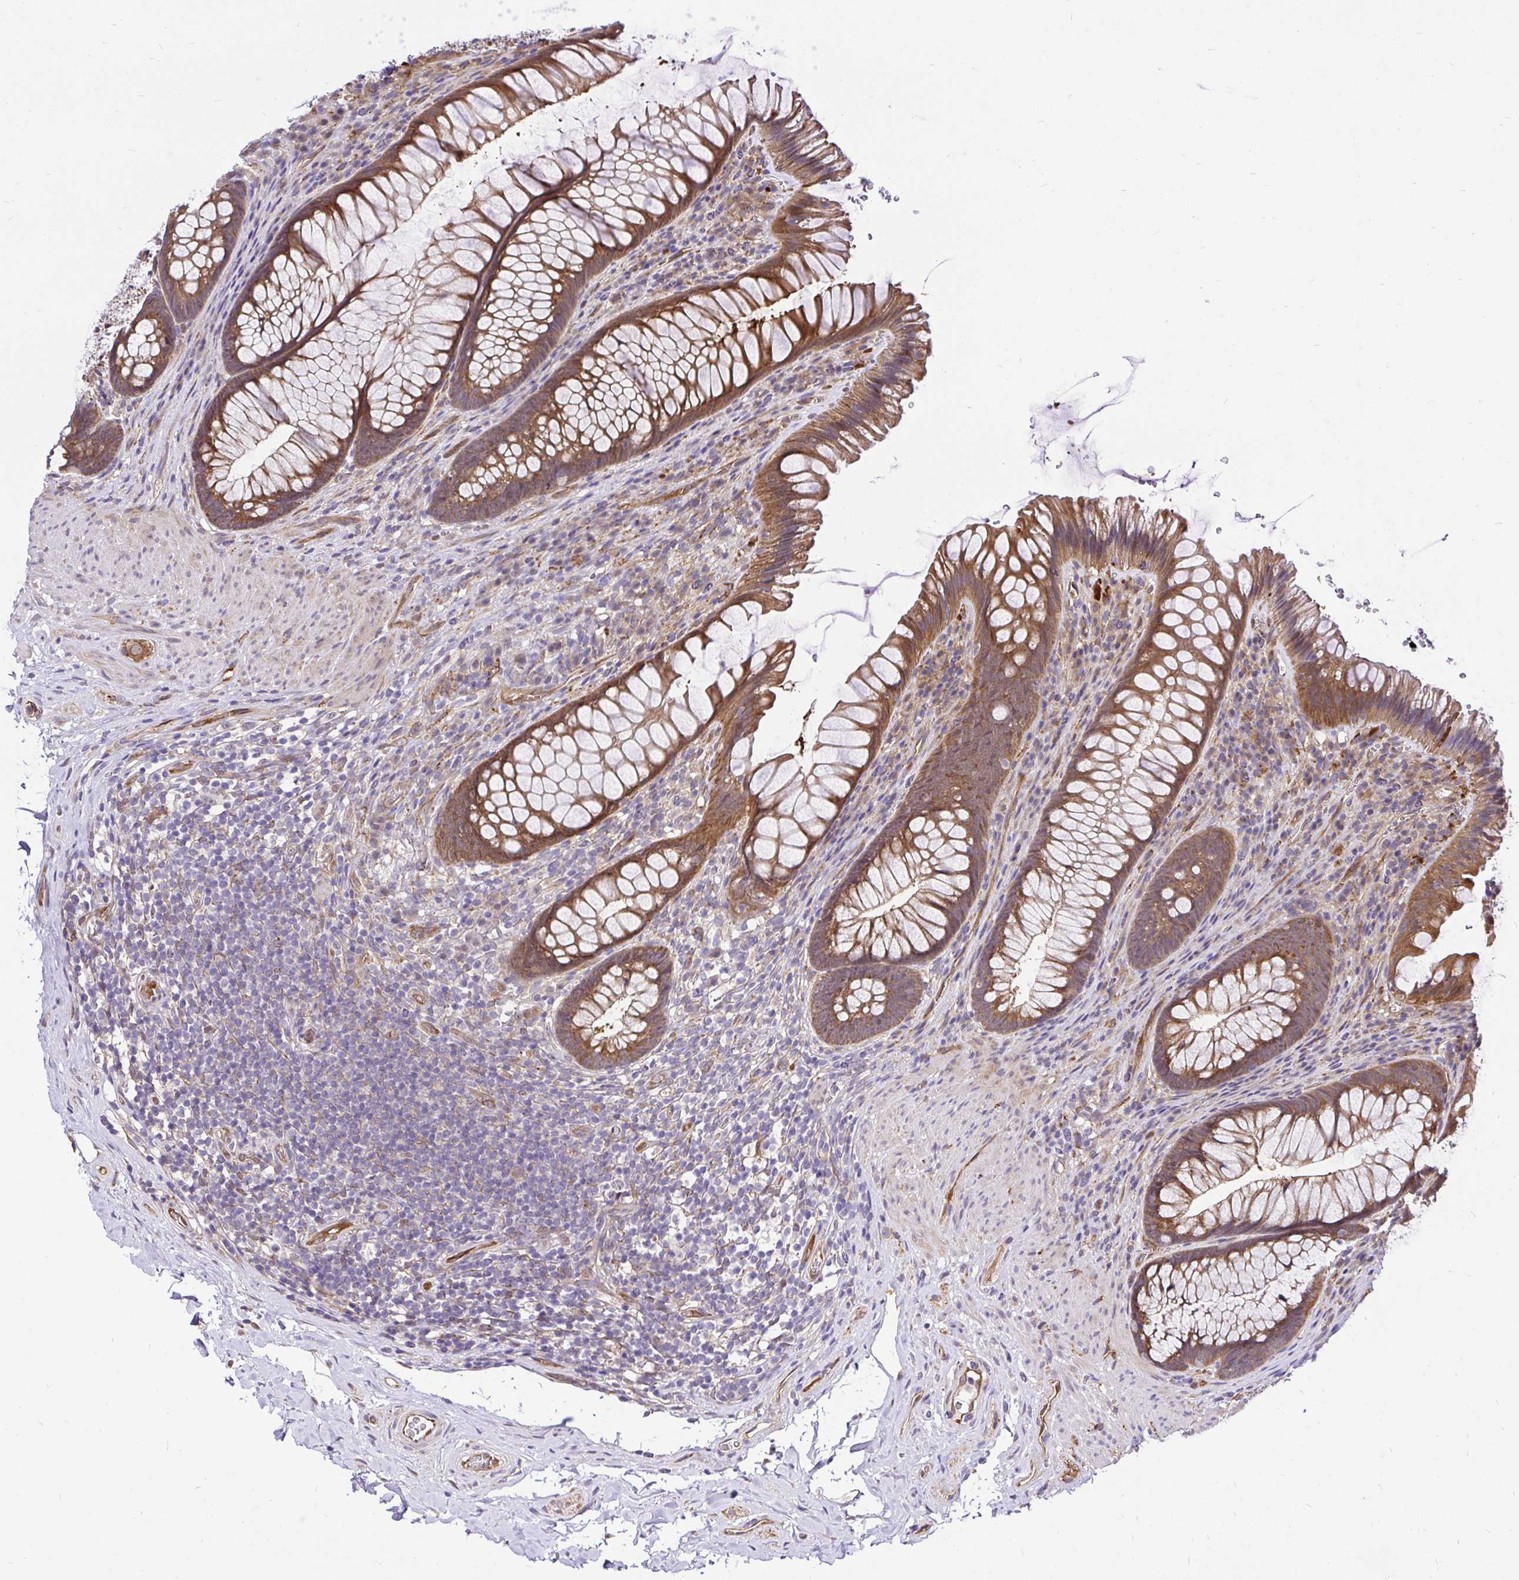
{"staining": {"intensity": "moderate", "quantity": ">75%", "location": "cytoplasmic/membranous"}, "tissue": "rectum", "cell_type": "Glandular cells", "image_type": "normal", "snomed": [{"axis": "morphology", "description": "Normal tissue, NOS"}, {"axis": "topography", "description": "Rectum"}], "caption": "This is a micrograph of IHC staining of unremarkable rectum, which shows moderate staining in the cytoplasmic/membranous of glandular cells.", "gene": "CCDC122", "patient": {"sex": "male", "age": 53}}